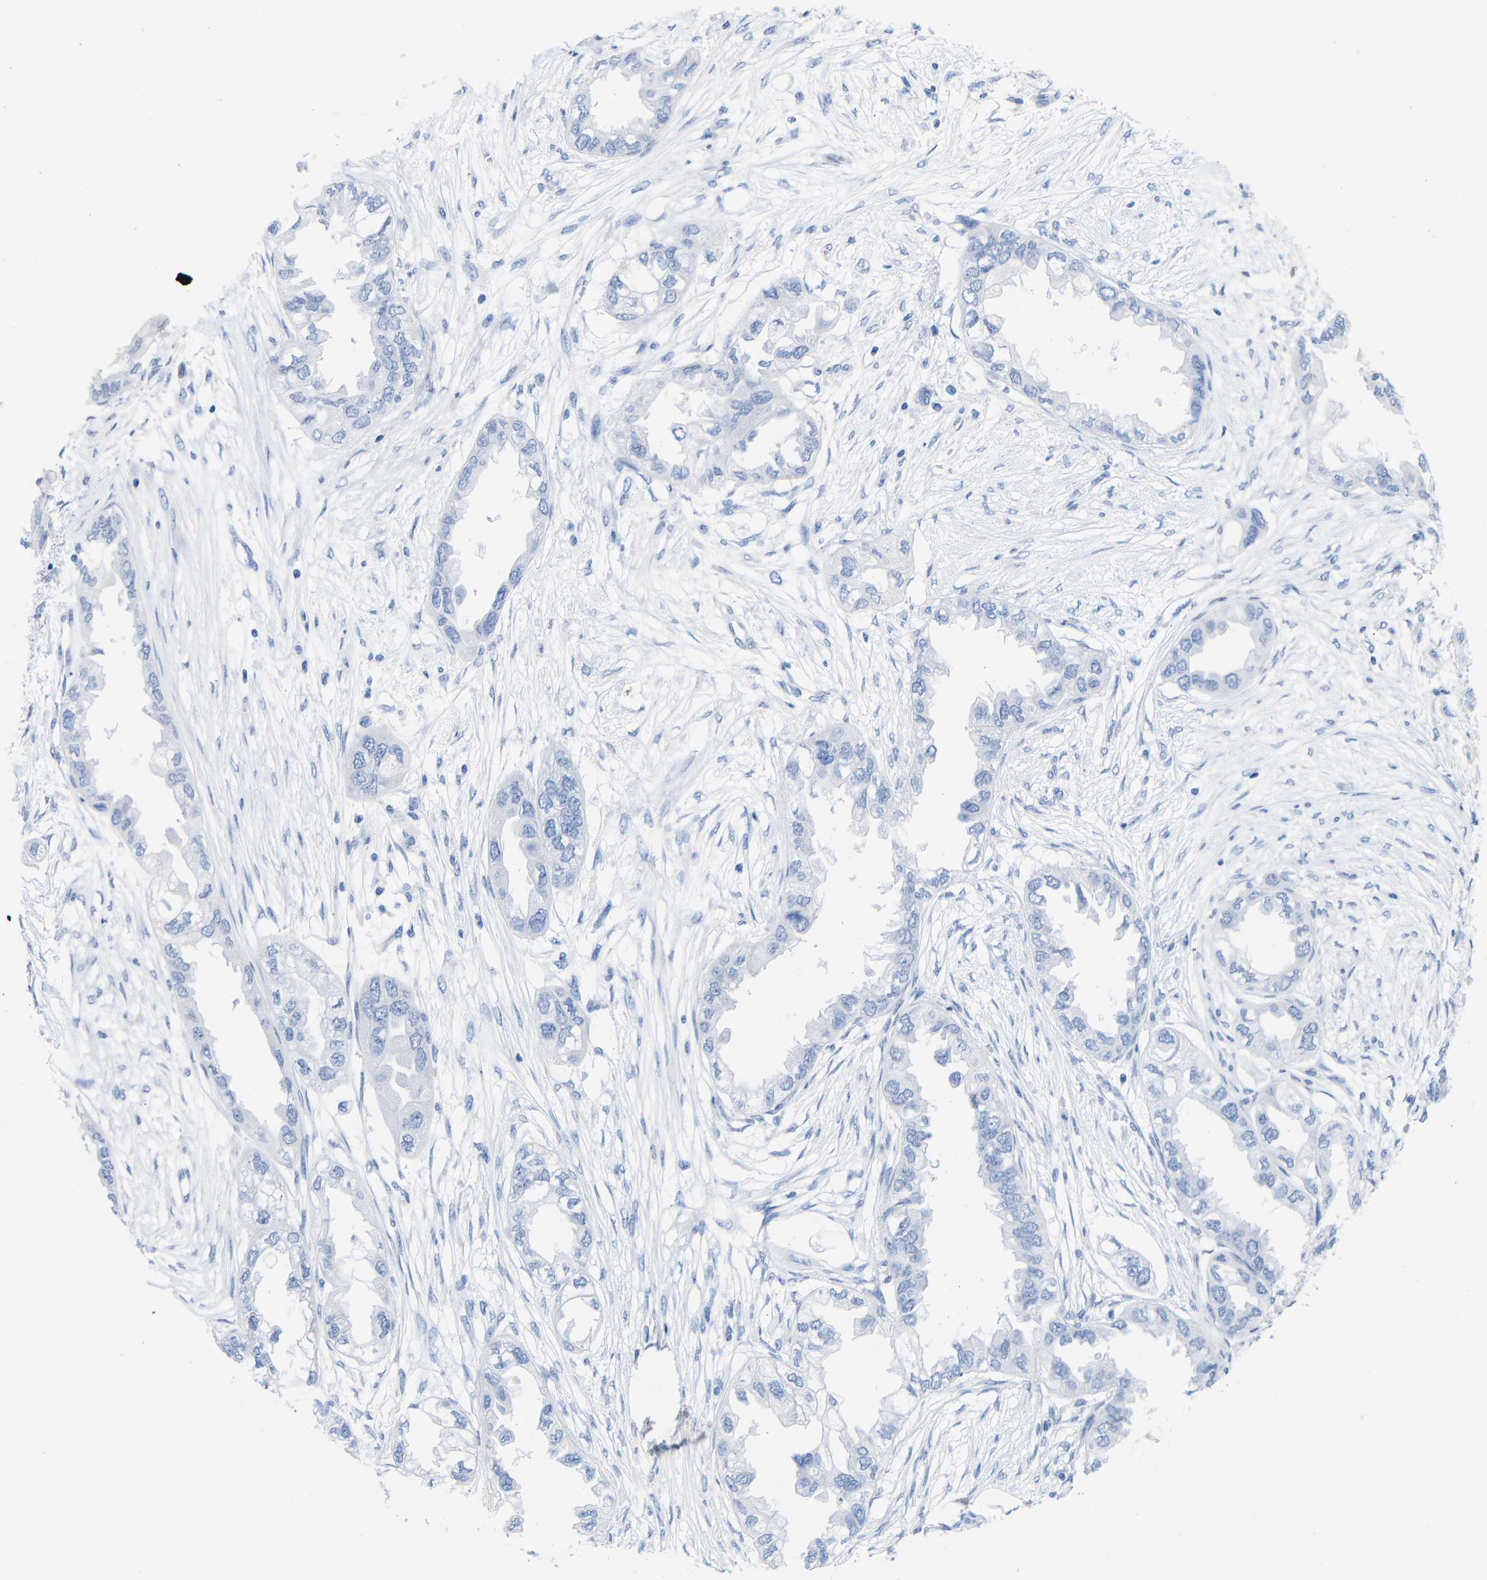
{"staining": {"intensity": "negative", "quantity": "none", "location": "none"}, "tissue": "endometrial cancer", "cell_type": "Tumor cells", "image_type": "cancer", "snomed": [{"axis": "morphology", "description": "Adenocarcinoma, NOS"}, {"axis": "topography", "description": "Endometrium"}], "caption": "The IHC image has no significant expression in tumor cells of adenocarcinoma (endometrial) tissue.", "gene": "CGNL1", "patient": {"sex": "female", "age": 67}}